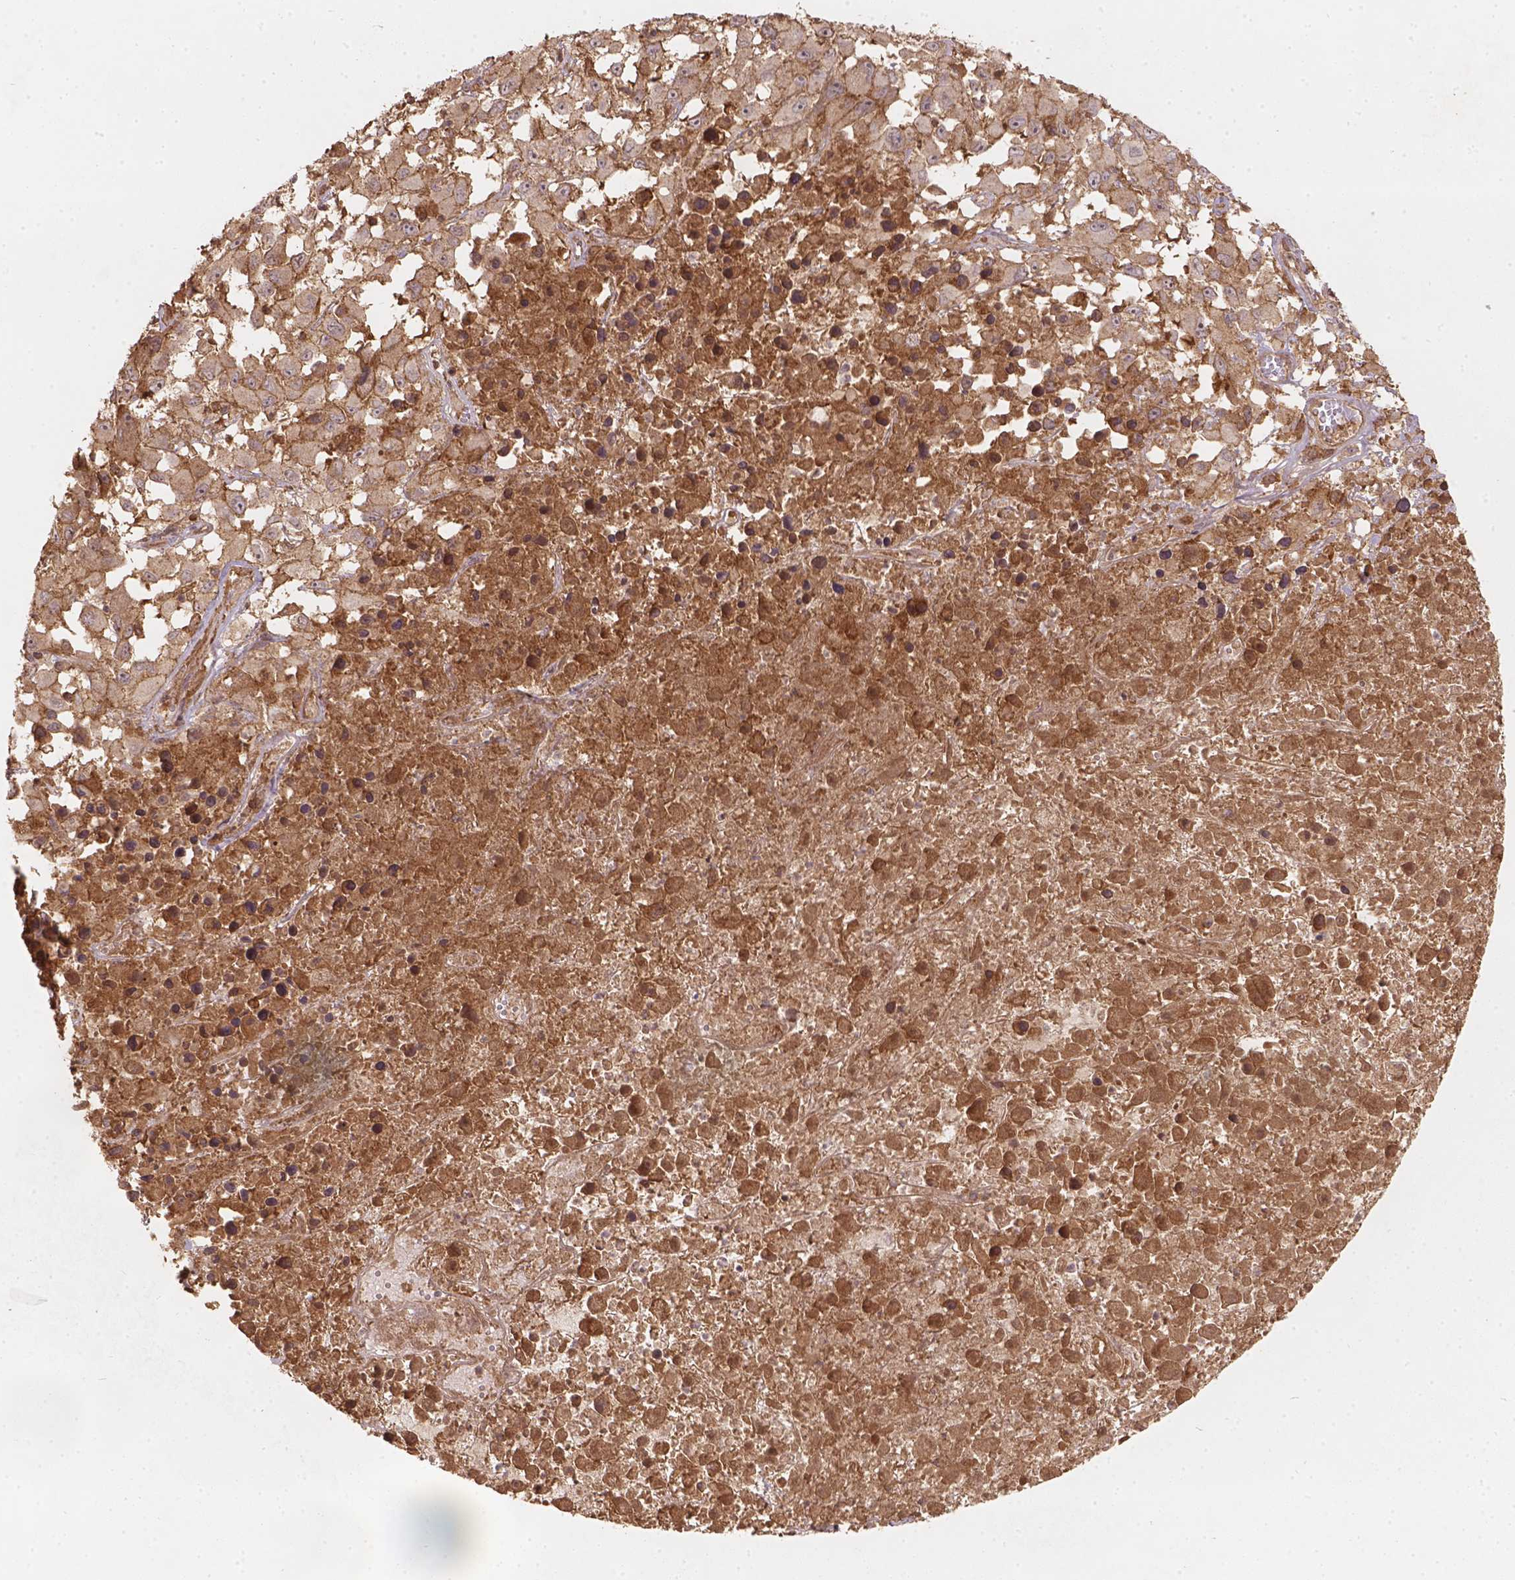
{"staining": {"intensity": "moderate", "quantity": ">75%", "location": "cytoplasmic/membranous"}, "tissue": "melanoma", "cell_type": "Tumor cells", "image_type": "cancer", "snomed": [{"axis": "morphology", "description": "Malignant melanoma, Metastatic site"}, {"axis": "topography", "description": "Soft tissue"}], "caption": "About >75% of tumor cells in human malignant melanoma (metastatic site) reveal moderate cytoplasmic/membranous protein staining as visualized by brown immunohistochemical staining.", "gene": "XPR1", "patient": {"sex": "male", "age": 50}}